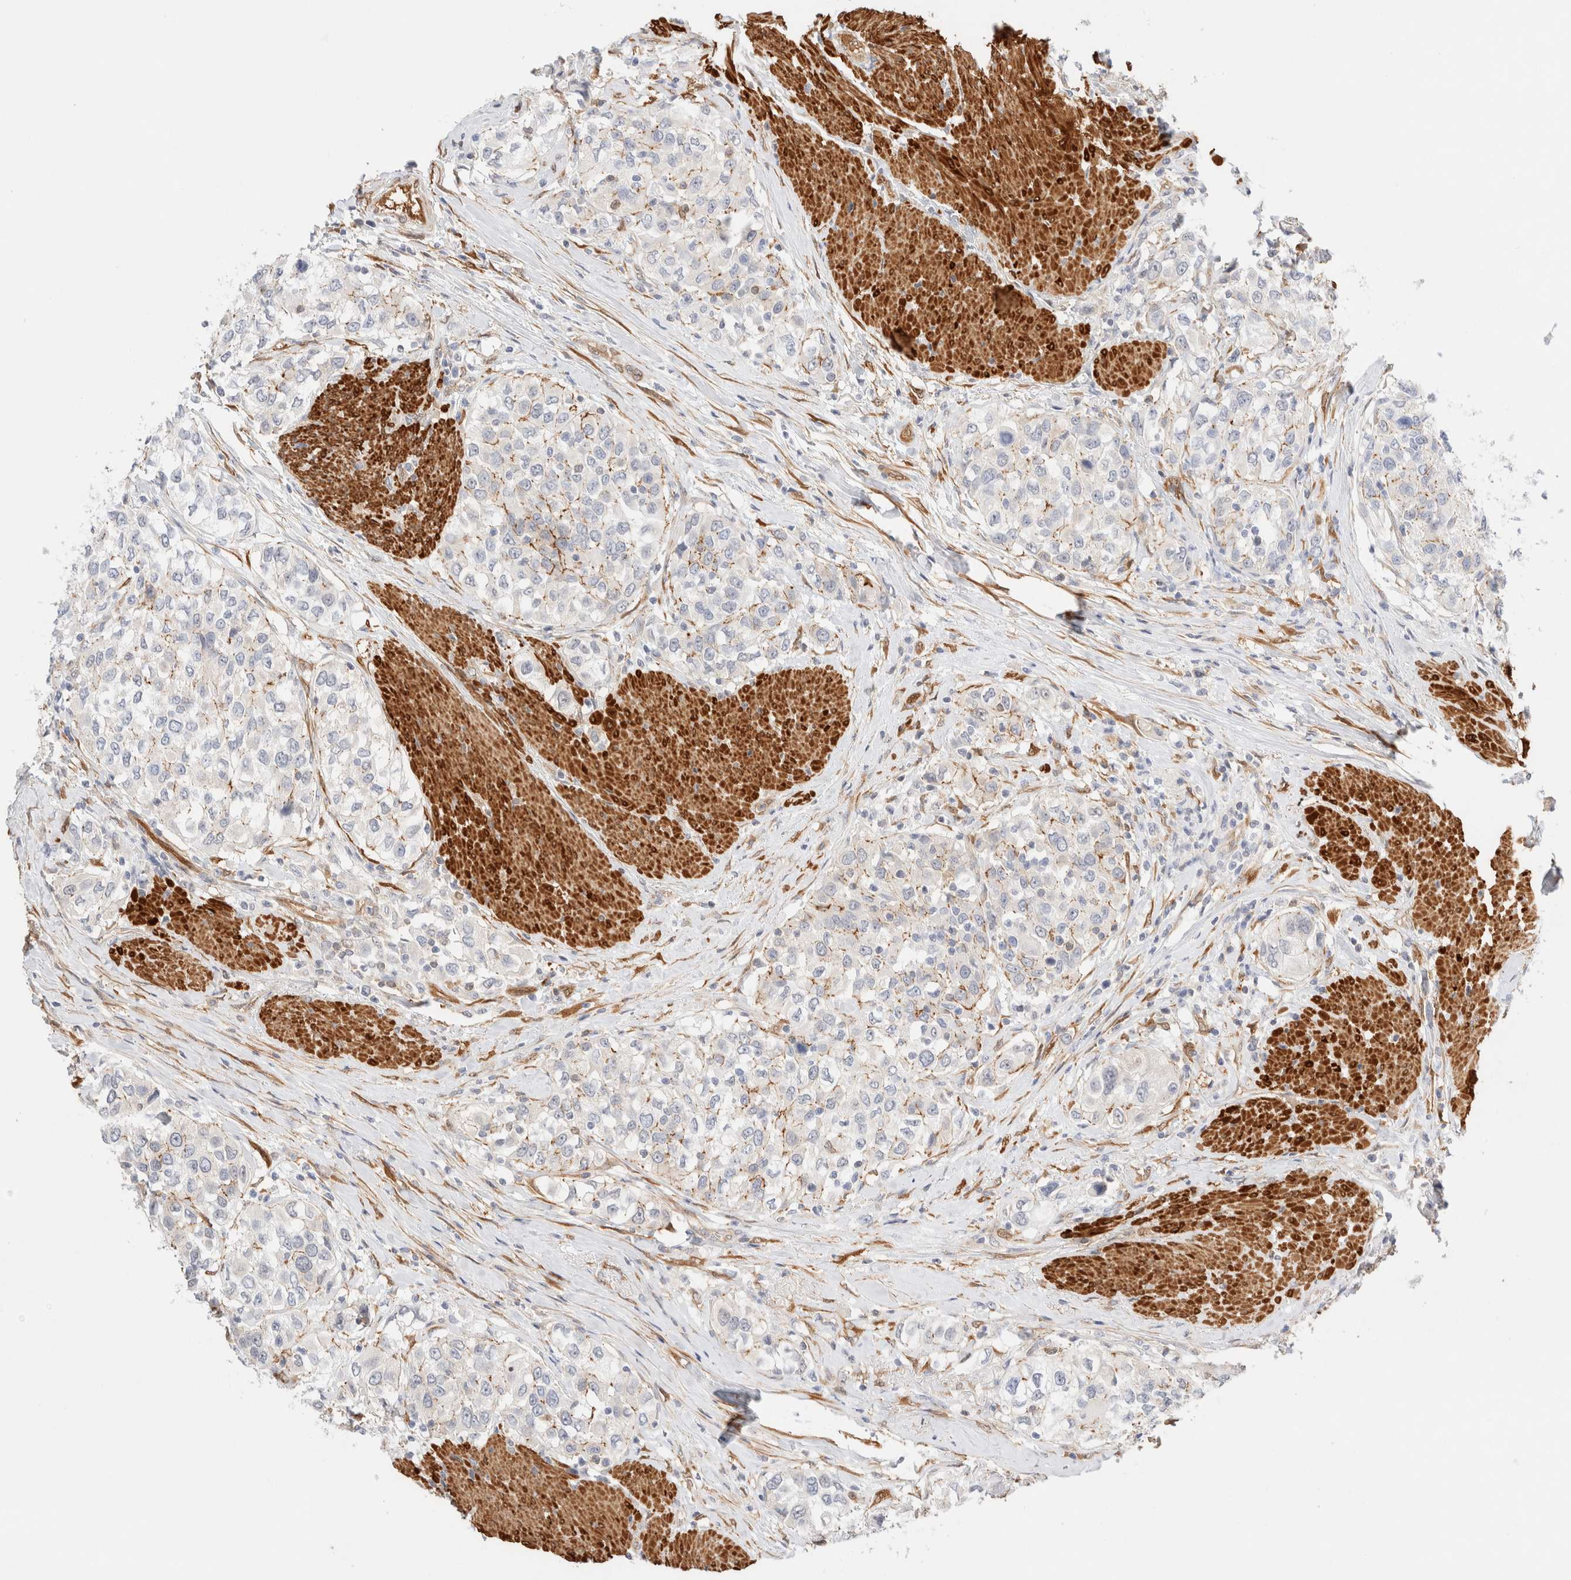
{"staining": {"intensity": "moderate", "quantity": "<25%", "location": "cytoplasmic/membranous"}, "tissue": "urothelial cancer", "cell_type": "Tumor cells", "image_type": "cancer", "snomed": [{"axis": "morphology", "description": "Urothelial carcinoma, High grade"}, {"axis": "topography", "description": "Urinary bladder"}], "caption": "A photomicrograph showing moderate cytoplasmic/membranous positivity in approximately <25% of tumor cells in high-grade urothelial carcinoma, as visualized by brown immunohistochemical staining.", "gene": "LMCD1", "patient": {"sex": "female", "age": 80}}